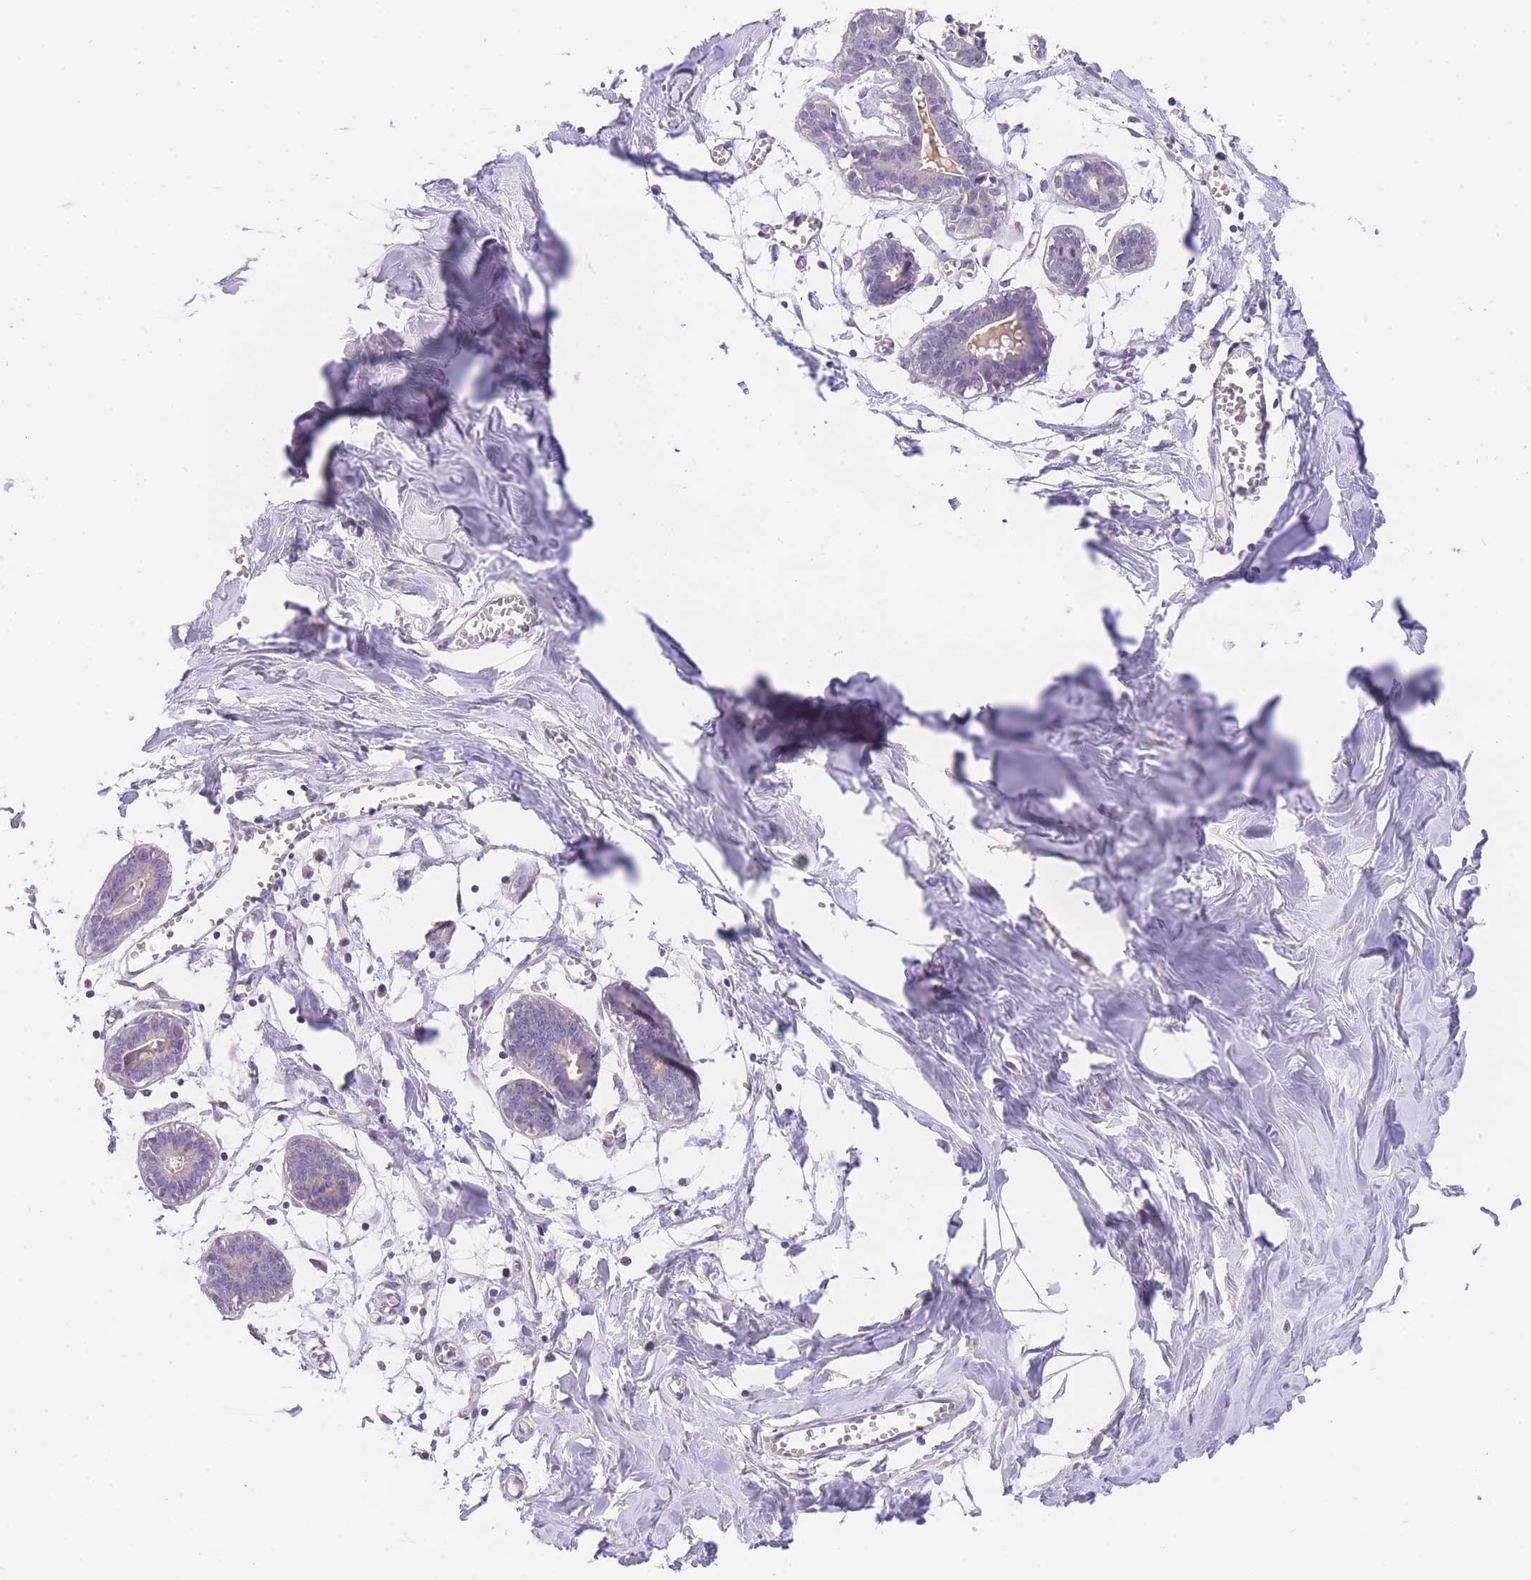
{"staining": {"intensity": "negative", "quantity": "none", "location": "none"}, "tissue": "breast", "cell_type": "Adipocytes", "image_type": "normal", "snomed": [{"axis": "morphology", "description": "Normal tissue, NOS"}, {"axis": "topography", "description": "Breast"}], "caption": "An IHC image of benign breast is shown. There is no staining in adipocytes of breast.", "gene": "SLC35F2", "patient": {"sex": "female", "age": 27}}